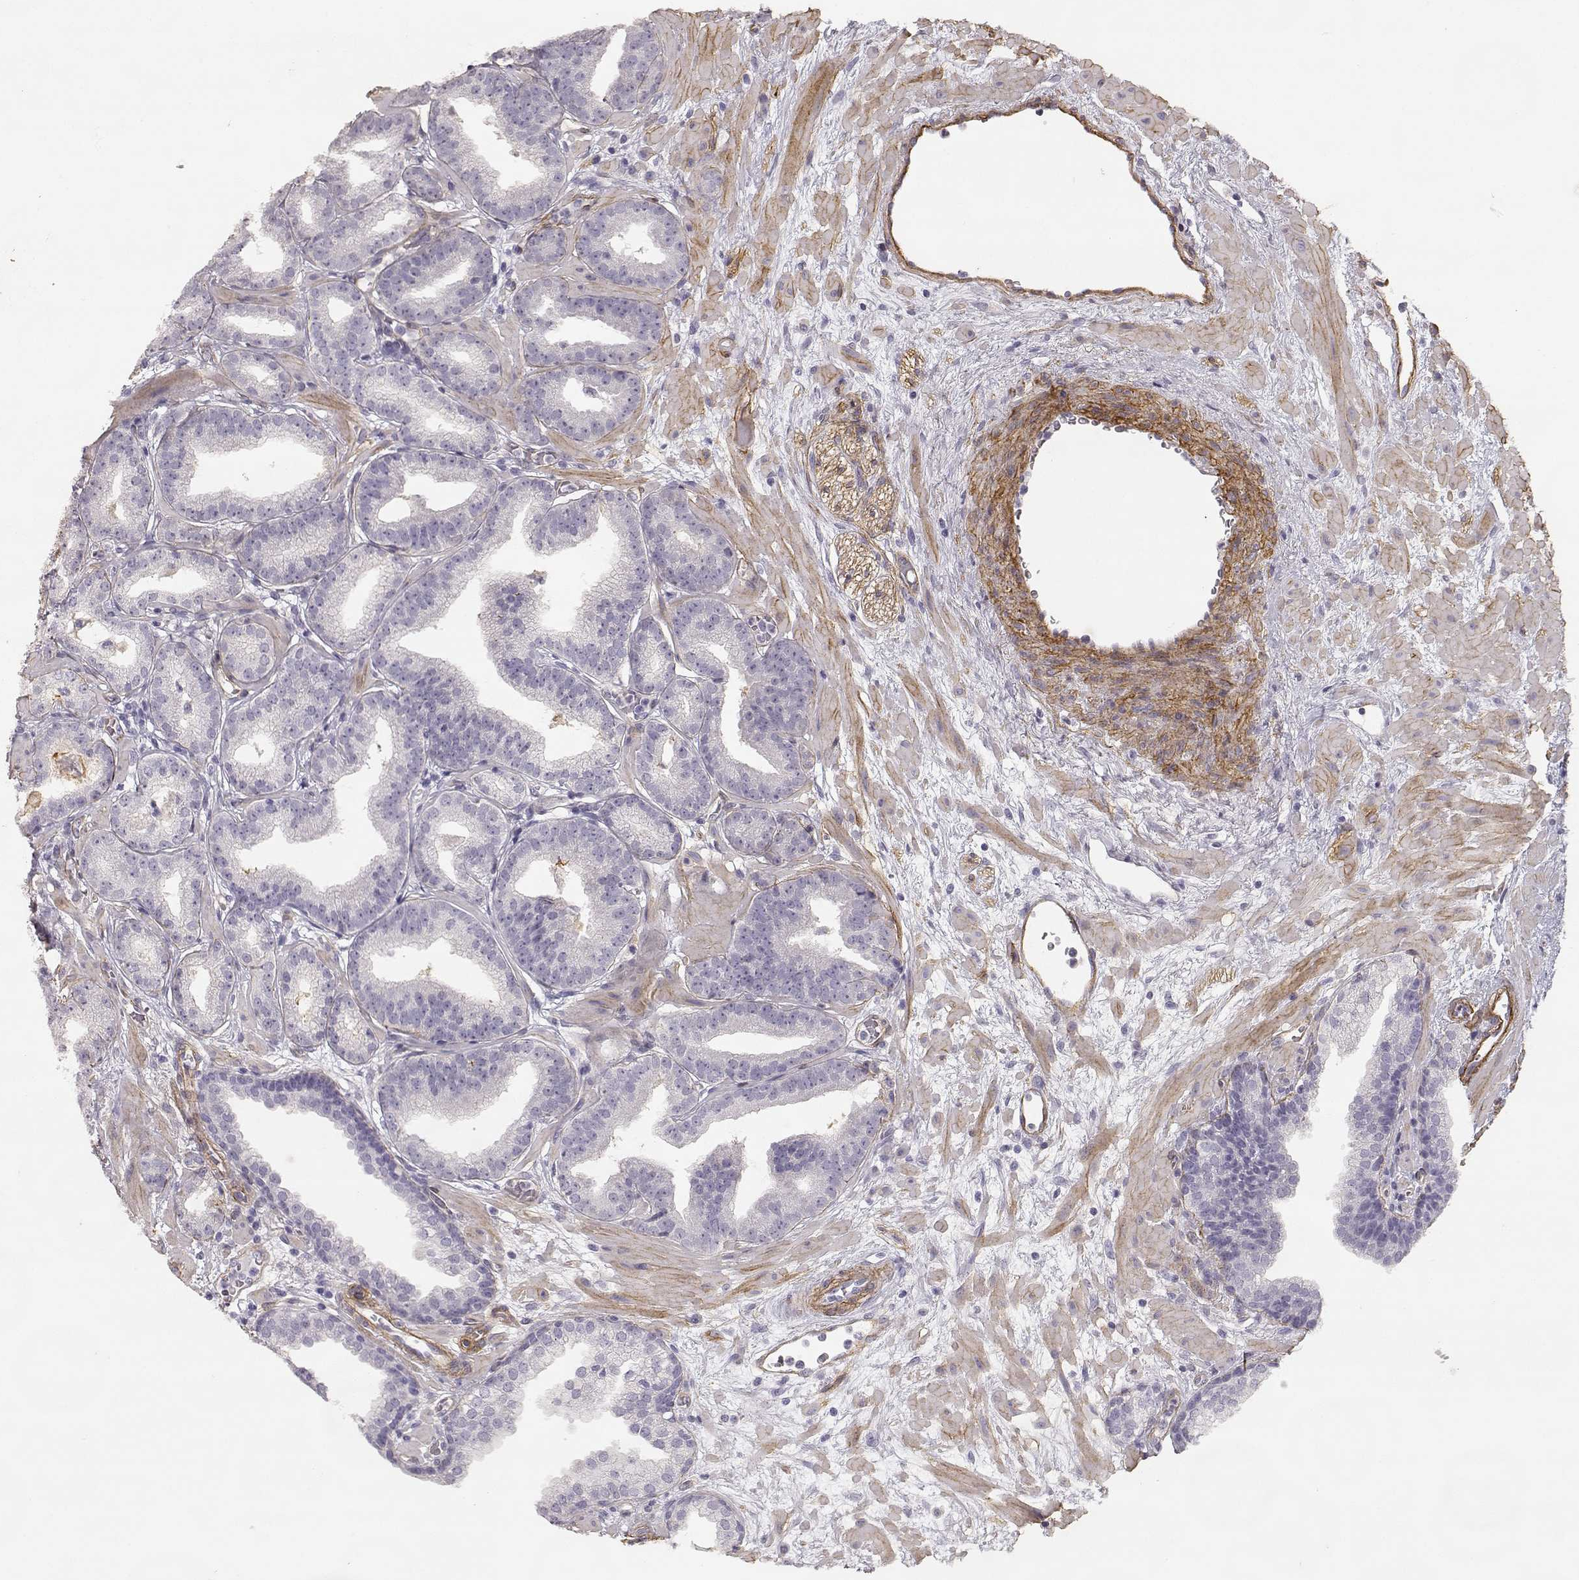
{"staining": {"intensity": "negative", "quantity": "none", "location": "none"}, "tissue": "prostate cancer", "cell_type": "Tumor cells", "image_type": "cancer", "snomed": [{"axis": "morphology", "description": "Adenocarcinoma, Low grade"}, {"axis": "topography", "description": "Prostate"}], "caption": "High magnification brightfield microscopy of prostate cancer (low-grade adenocarcinoma) stained with DAB (3,3'-diaminobenzidine) (brown) and counterstained with hematoxylin (blue): tumor cells show no significant positivity. The staining is performed using DAB brown chromogen with nuclei counter-stained in using hematoxylin.", "gene": "LAMC1", "patient": {"sex": "male", "age": 68}}